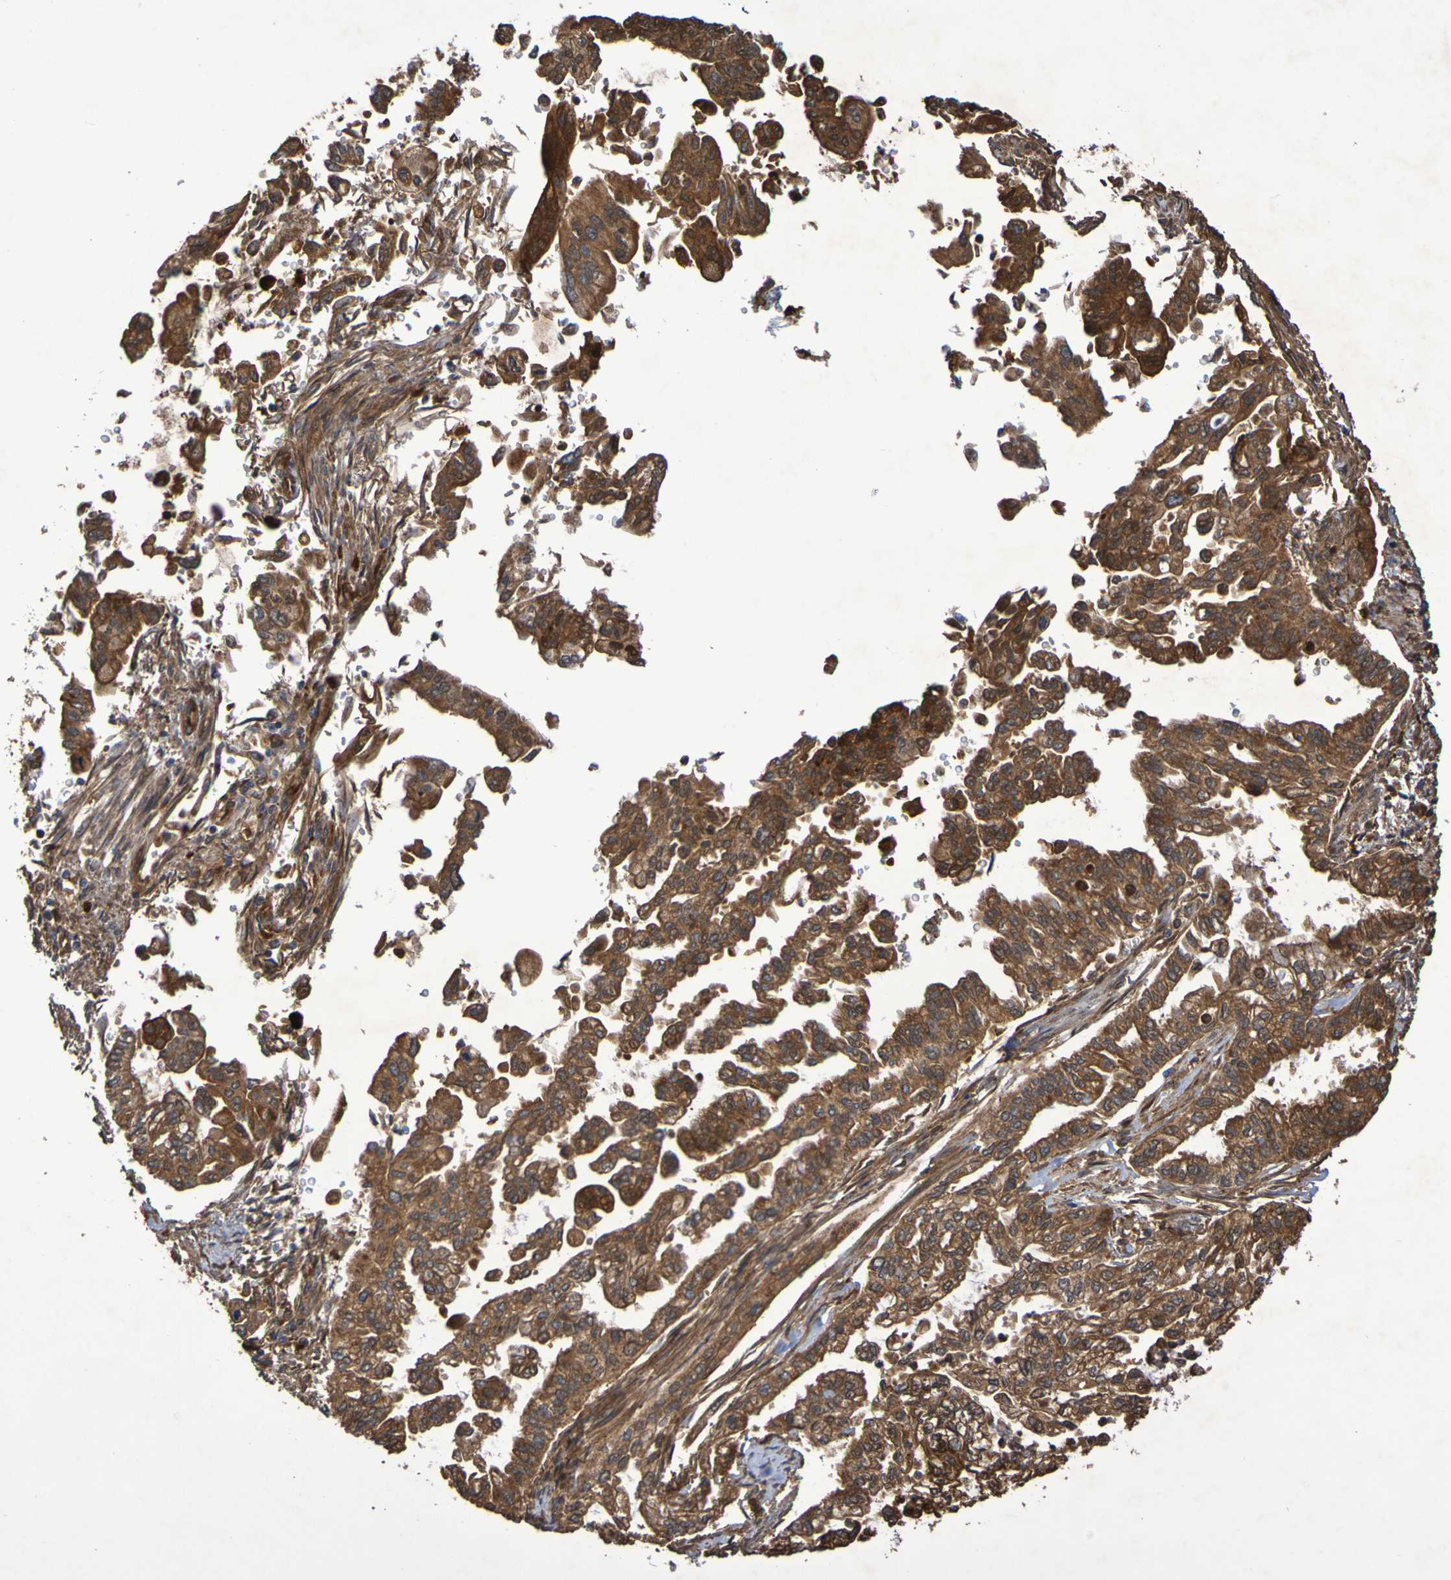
{"staining": {"intensity": "strong", "quantity": ">75%", "location": "cytoplasmic/membranous"}, "tissue": "pancreatic cancer", "cell_type": "Tumor cells", "image_type": "cancer", "snomed": [{"axis": "morphology", "description": "Normal tissue, NOS"}, {"axis": "topography", "description": "Pancreas"}], "caption": "High-power microscopy captured an IHC histopathology image of pancreatic cancer, revealing strong cytoplasmic/membranous staining in about >75% of tumor cells.", "gene": "SERPINB6", "patient": {"sex": "male", "age": 42}}